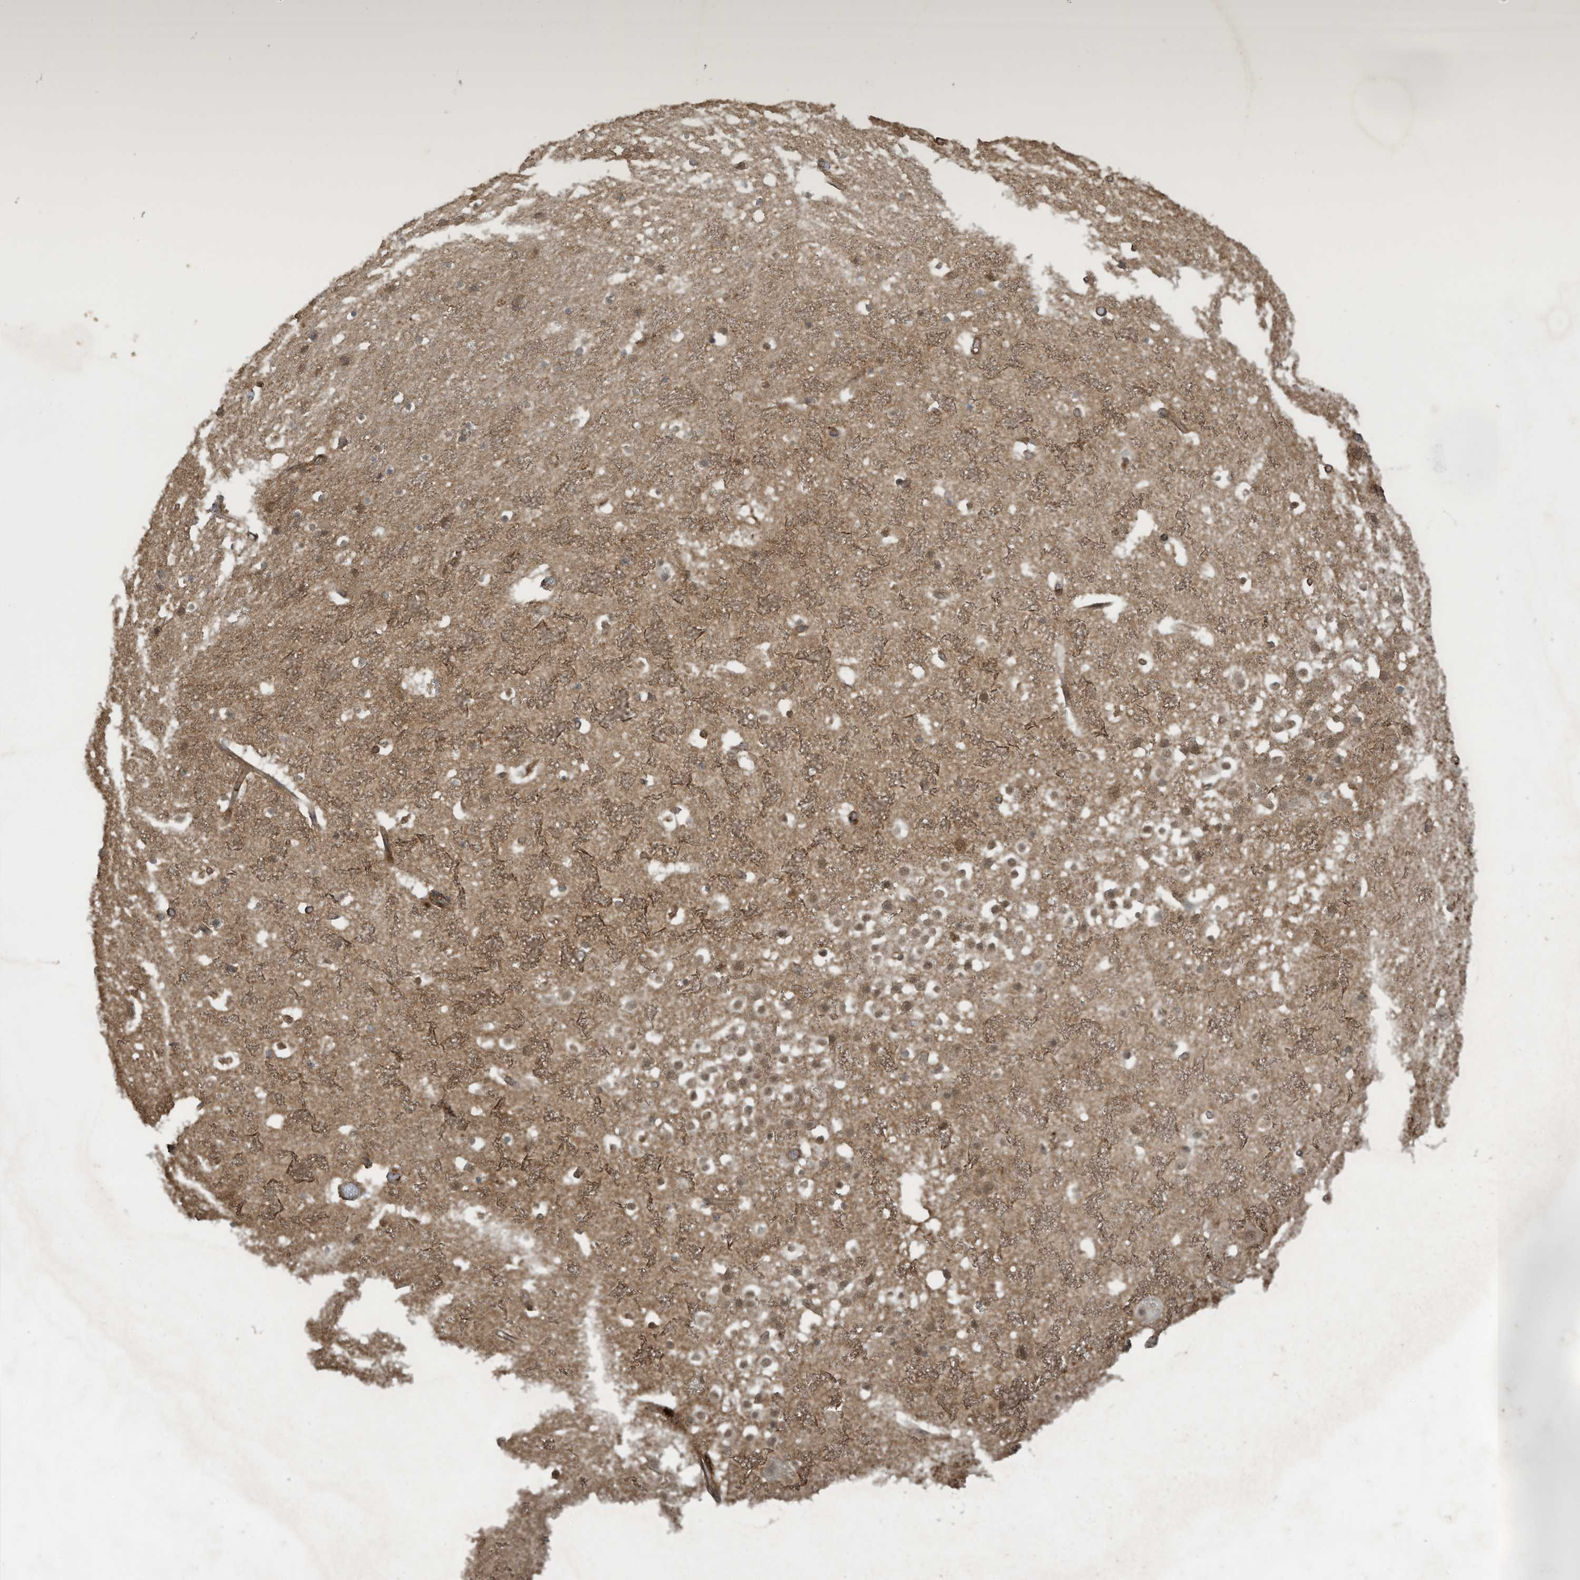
{"staining": {"intensity": "moderate", "quantity": "25%-75%", "location": "cytoplasmic/membranous"}, "tissue": "hippocampus", "cell_type": "Glial cells", "image_type": "normal", "snomed": [{"axis": "morphology", "description": "Normal tissue, NOS"}, {"axis": "topography", "description": "Hippocampus"}], "caption": "Immunohistochemical staining of unremarkable hippocampus reveals medium levels of moderate cytoplasmic/membranous staining in about 25%-75% of glial cells. The staining was performed using DAB (3,3'-diaminobenzidine) to visualize the protein expression in brown, while the nuclei were stained in blue with hematoxylin (Magnification: 20x).", "gene": "DDIT4", "patient": {"sex": "female", "age": 52}}